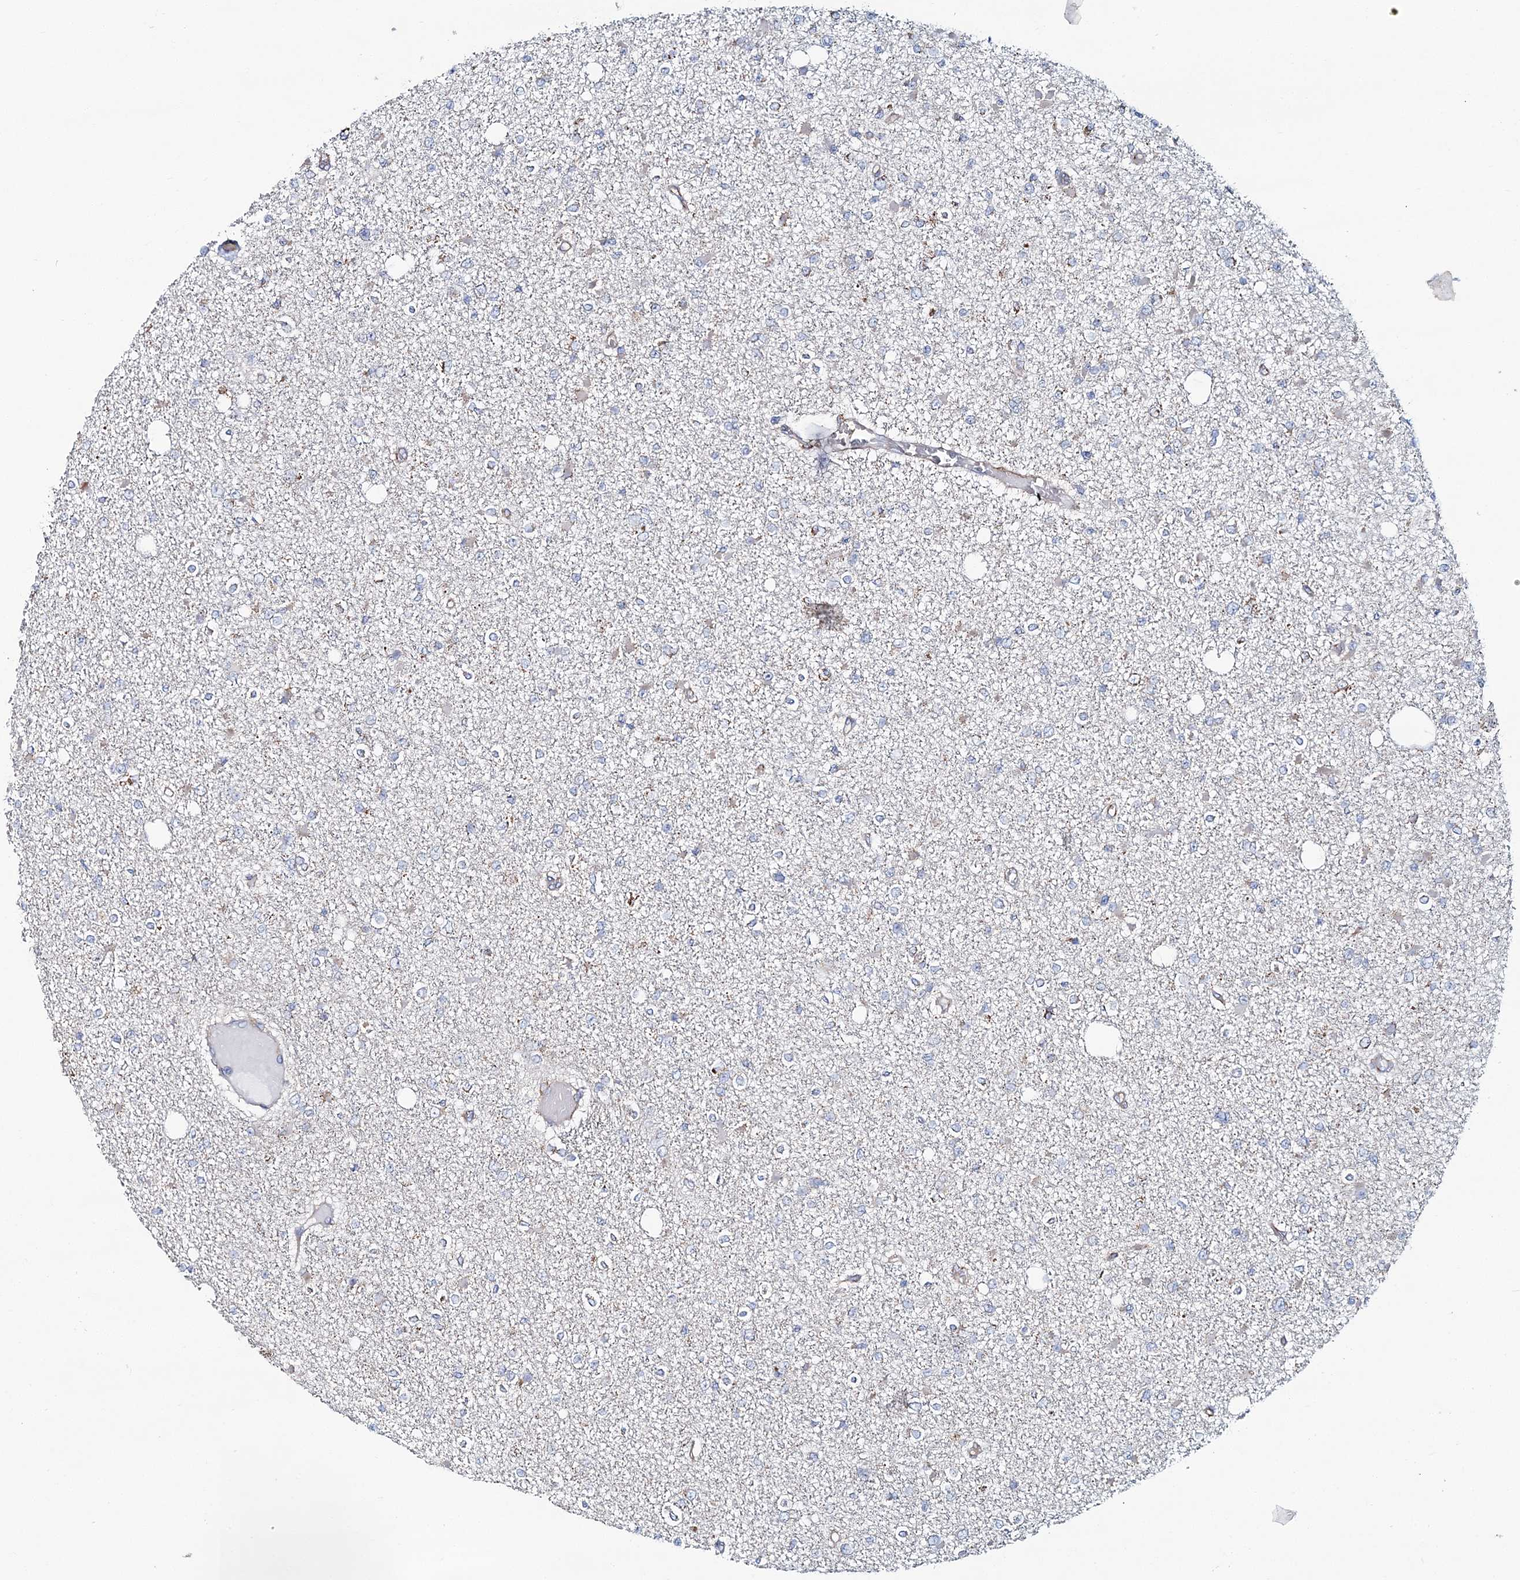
{"staining": {"intensity": "negative", "quantity": "none", "location": "none"}, "tissue": "glioma", "cell_type": "Tumor cells", "image_type": "cancer", "snomed": [{"axis": "morphology", "description": "Glioma, malignant, Low grade"}, {"axis": "topography", "description": "Brain"}], "caption": "Immunohistochemistry (IHC) of human glioma displays no expression in tumor cells.", "gene": "ARHGAP6", "patient": {"sex": "female", "age": 22}}